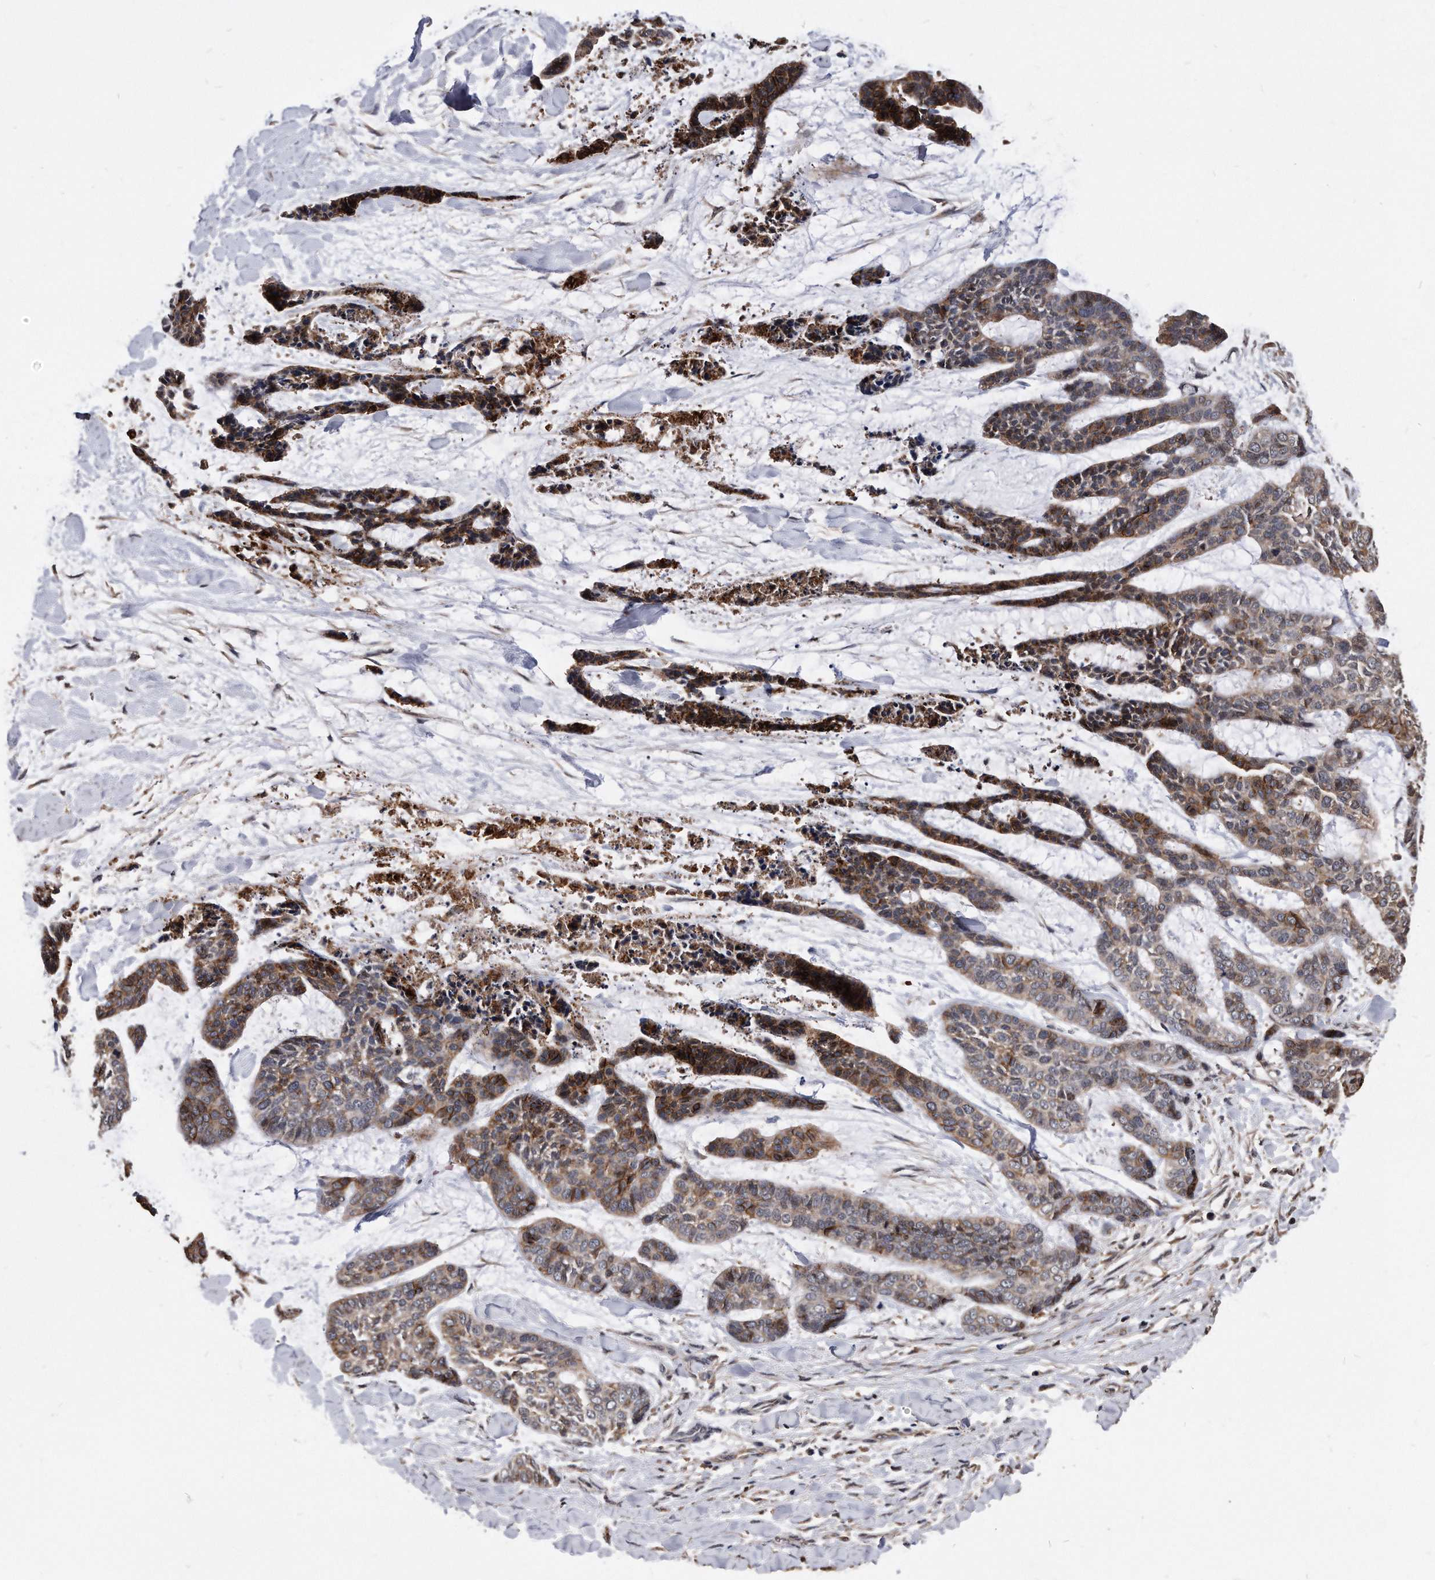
{"staining": {"intensity": "strong", "quantity": ">75%", "location": "cytoplasmic/membranous"}, "tissue": "skin cancer", "cell_type": "Tumor cells", "image_type": "cancer", "snomed": [{"axis": "morphology", "description": "Basal cell carcinoma"}, {"axis": "topography", "description": "Skin"}], "caption": "DAB (3,3'-diaminobenzidine) immunohistochemical staining of human basal cell carcinoma (skin) shows strong cytoplasmic/membranous protein staining in about >75% of tumor cells. The staining is performed using DAB brown chromogen to label protein expression. The nuclei are counter-stained blue using hematoxylin.", "gene": "IL20RA", "patient": {"sex": "female", "age": 64}}